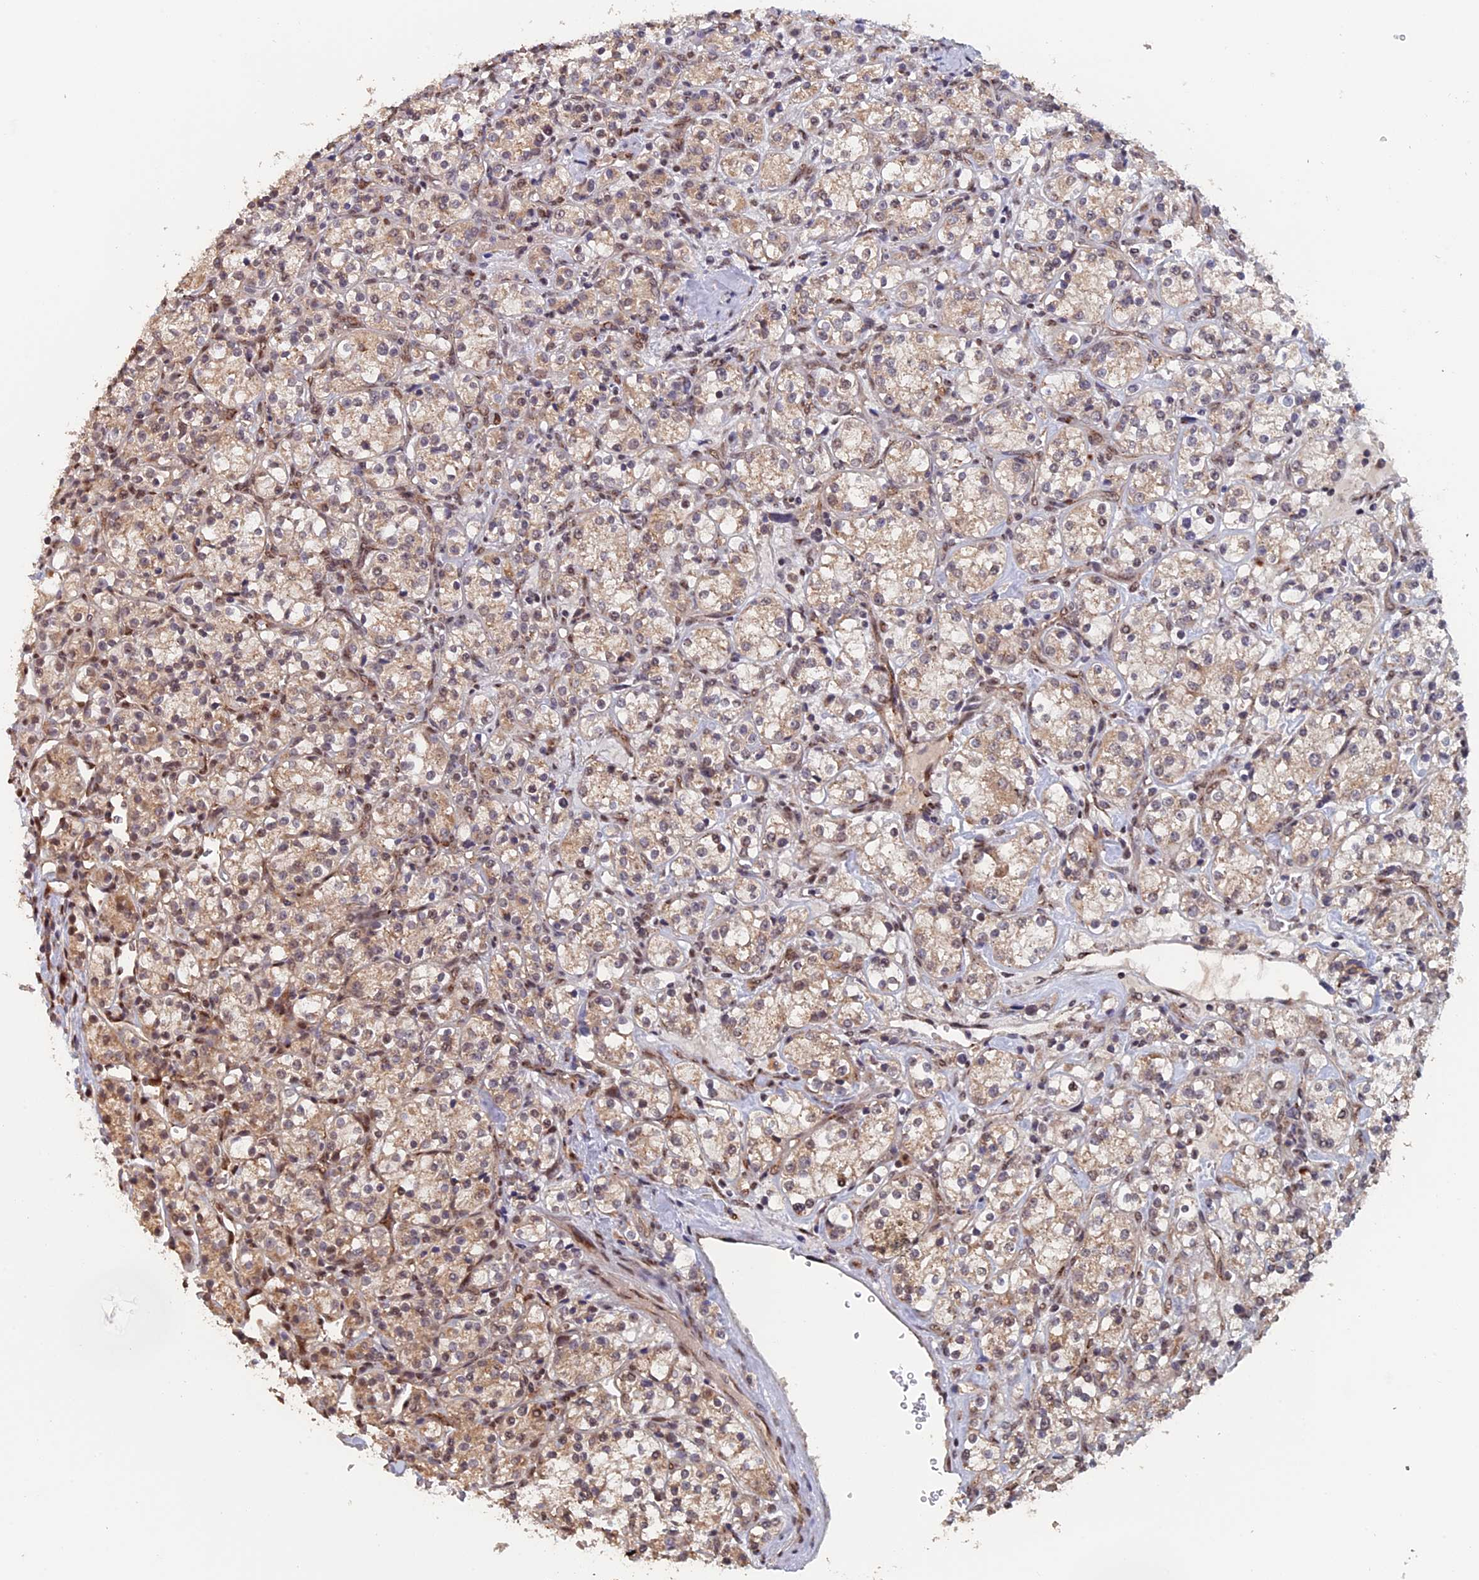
{"staining": {"intensity": "weak", "quantity": ">75%", "location": "cytoplasmic/membranous,nuclear"}, "tissue": "renal cancer", "cell_type": "Tumor cells", "image_type": "cancer", "snomed": [{"axis": "morphology", "description": "Adenocarcinoma, NOS"}, {"axis": "topography", "description": "Kidney"}], "caption": "Renal adenocarcinoma tissue shows weak cytoplasmic/membranous and nuclear expression in about >75% of tumor cells, visualized by immunohistochemistry.", "gene": "PIGQ", "patient": {"sex": "male", "age": 77}}